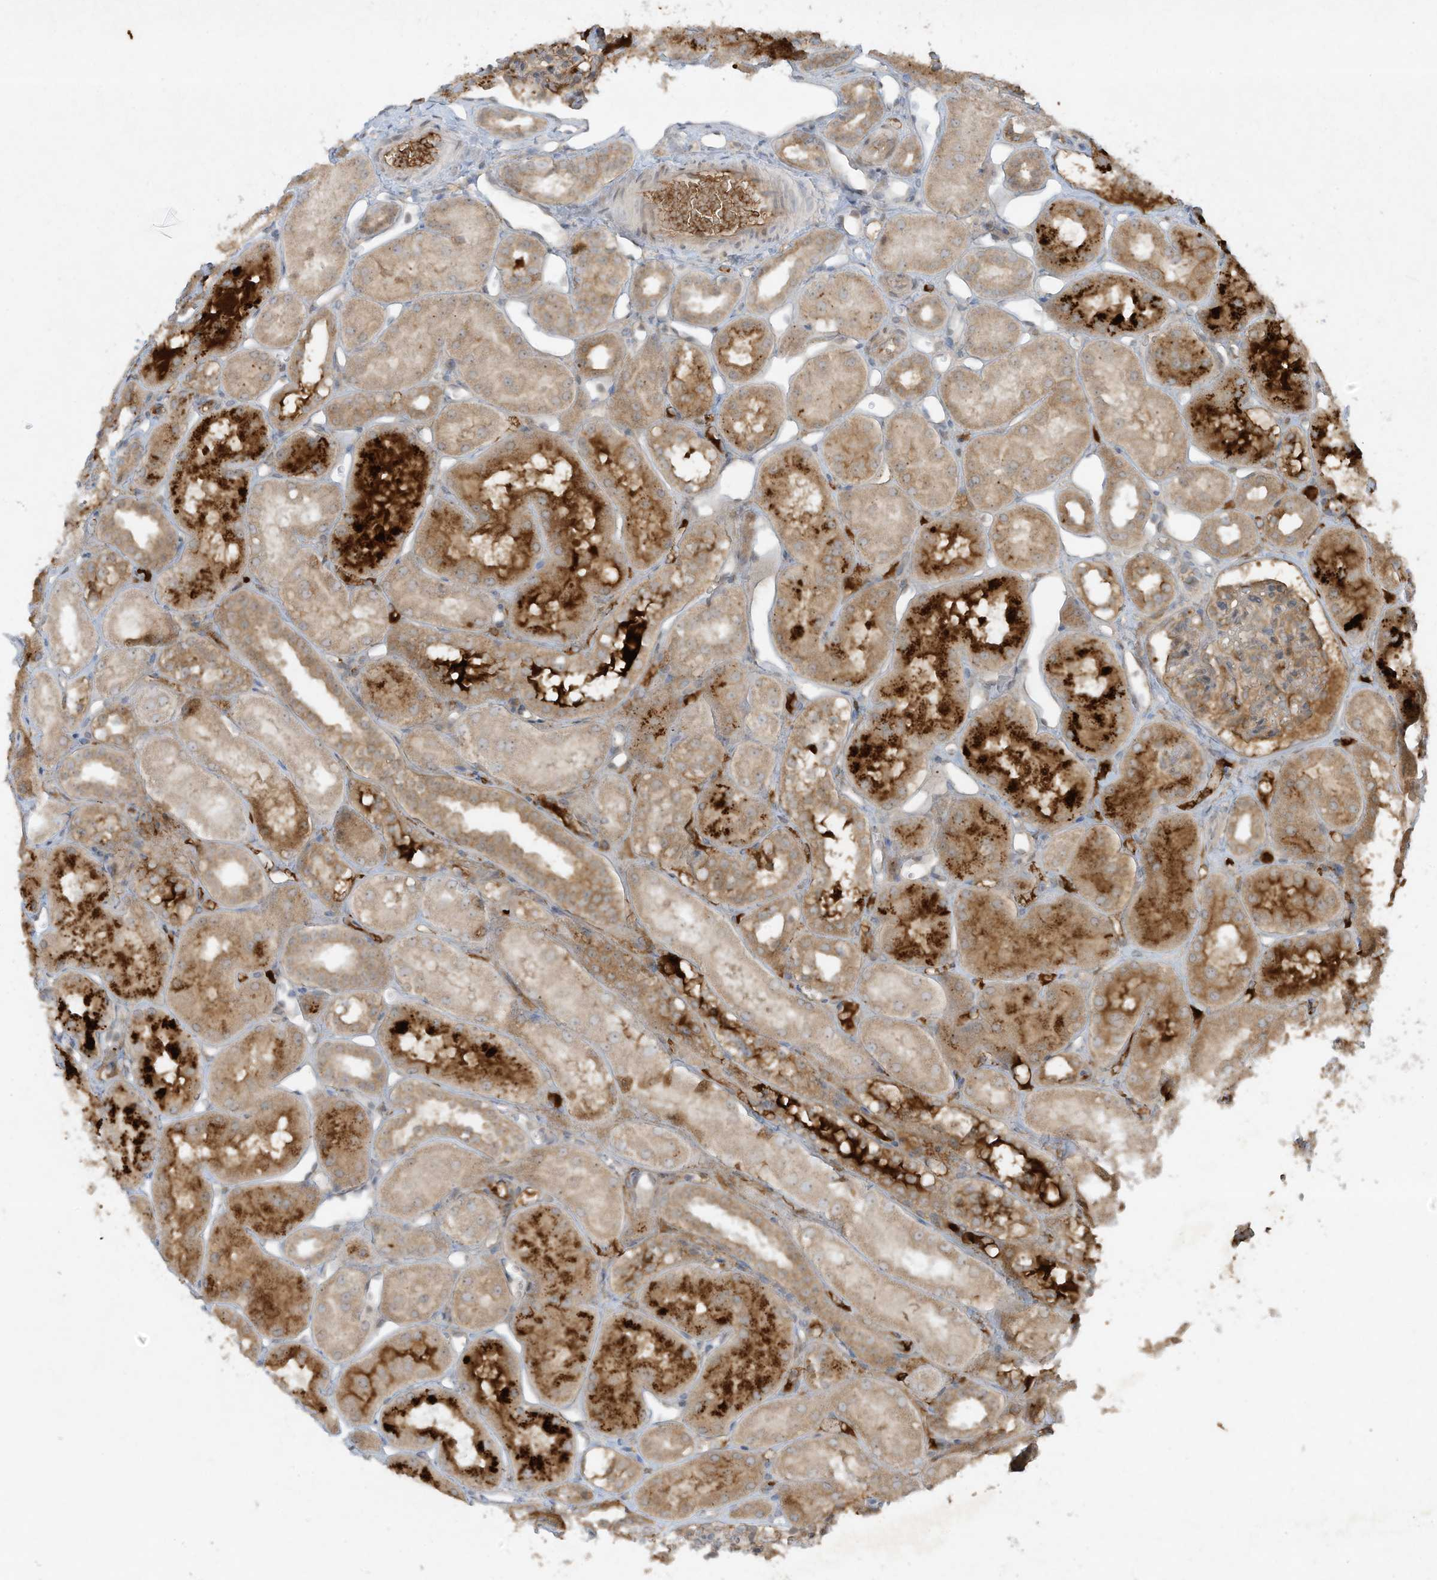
{"staining": {"intensity": "moderate", "quantity": "<25%", "location": "cytoplasmic/membranous"}, "tissue": "kidney", "cell_type": "Cells in glomeruli", "image_type": "normal", "snomed": [{"axis": "morphology", "description": "Normal tissue, NOS"}, {"axis": "topography", "description": "Kidney"}], "caption": "Immunohistochemical staining of benign kidney exhibits moderate cytoplasmic/membranous protein expression in about <25% of cells in glomeruli.", "gene": "FETUB", "patient": {"sex": "male", "age": 16}}